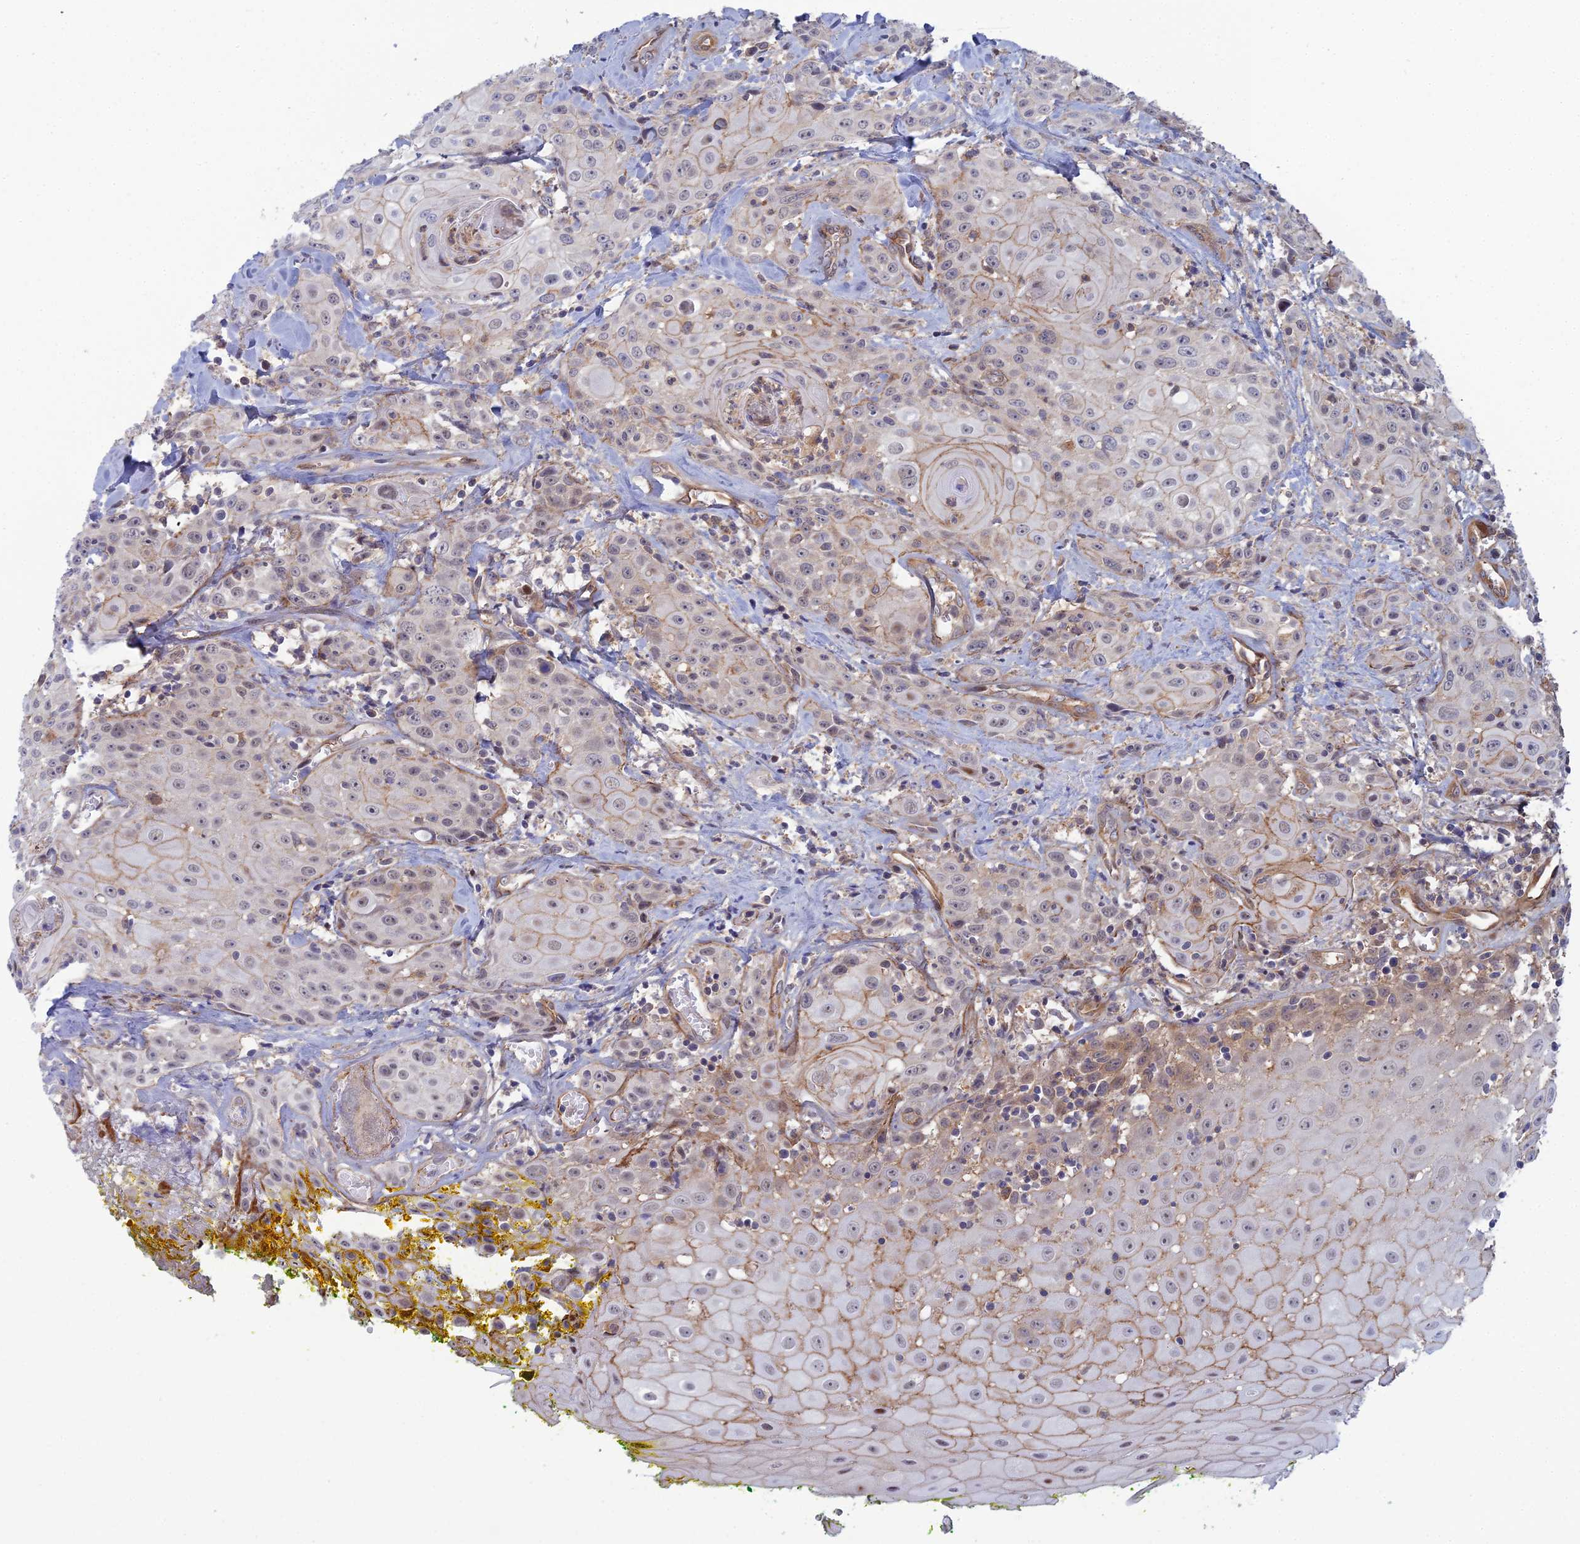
{"staining": {"intensity": "moderate", "quantity": "<25%", "location": "cytoplasmic/membranous"}, "tissue": "head and neck cancer", "cell_type": "Tumor cells", "image_type": "cancer", "snomed": [{"axis": "morphology", "description": "Squamous cell carcinoma, NOS"}, {"axis": "topography", "description": "Oral tissue"}, {"axis": "topography", "description": "Head-Neck"}], "caption": "Head and neck cancer (squamous cell carcinoma) was stained to show a protein in brown. There is low levels of moderate cytoplasmic/membranous expression in about <25% of tumor cells.", "gene": "ABHD1", "patient": {"sex": "female", "age": 82}}